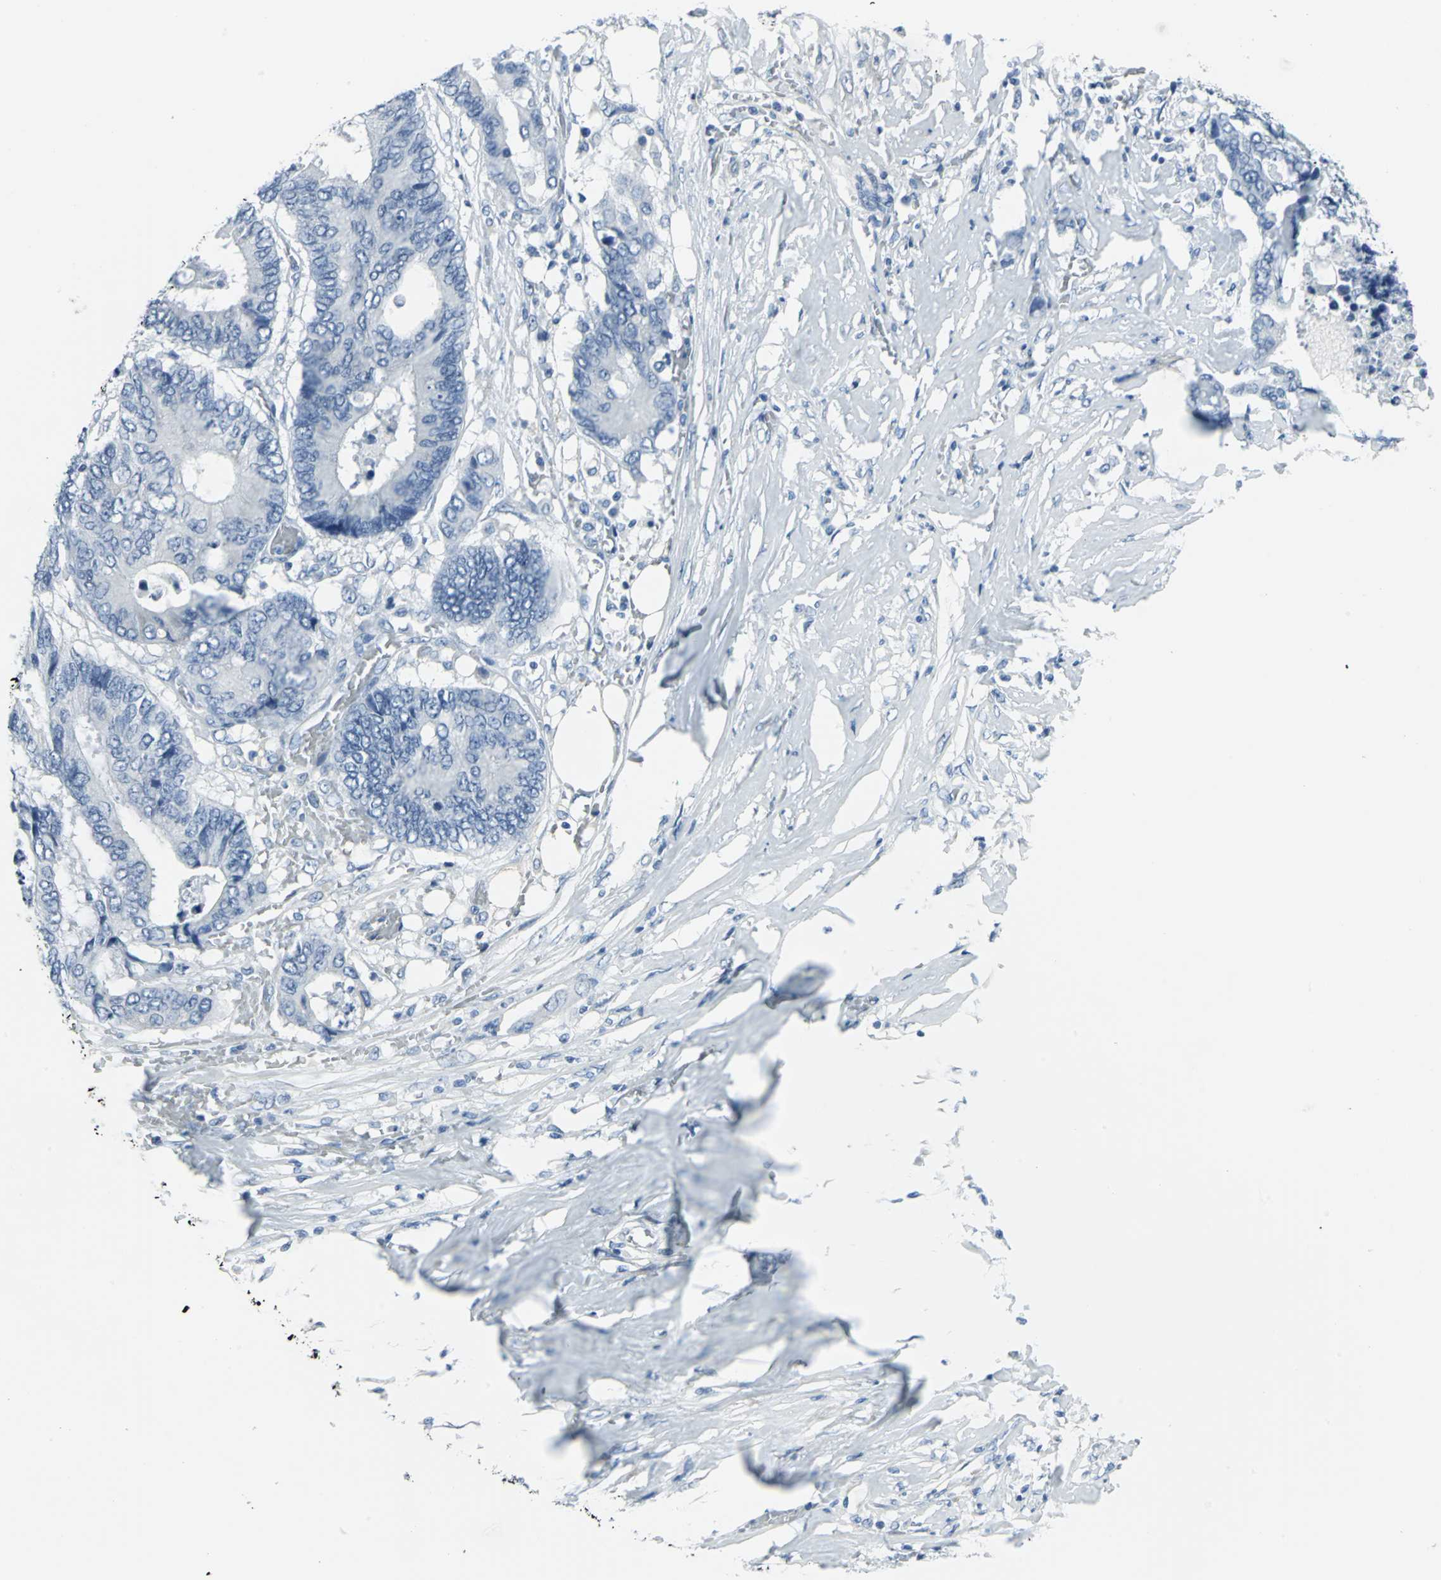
{"staining": {"intensity": "negative", "quantity": "none", "location": "none"}, "tissue": "colorectal cancer", "cell_type": "Tumor cells", "image_type": "cancer", "snomed": [{"axis": "morphology", "description": "Adenocarcinoma, NOS"}, {"axis": "topography", "description": "Rectum"}], "caption": "DAB (3,3'-diaminobenzidine) immunohistochemical staining of human adenocarcinoma (colorectal) exhibits no significant expression in tumor cells.", "gene": "CYB5A", "patient": {"sex": "male", "age": 55}}